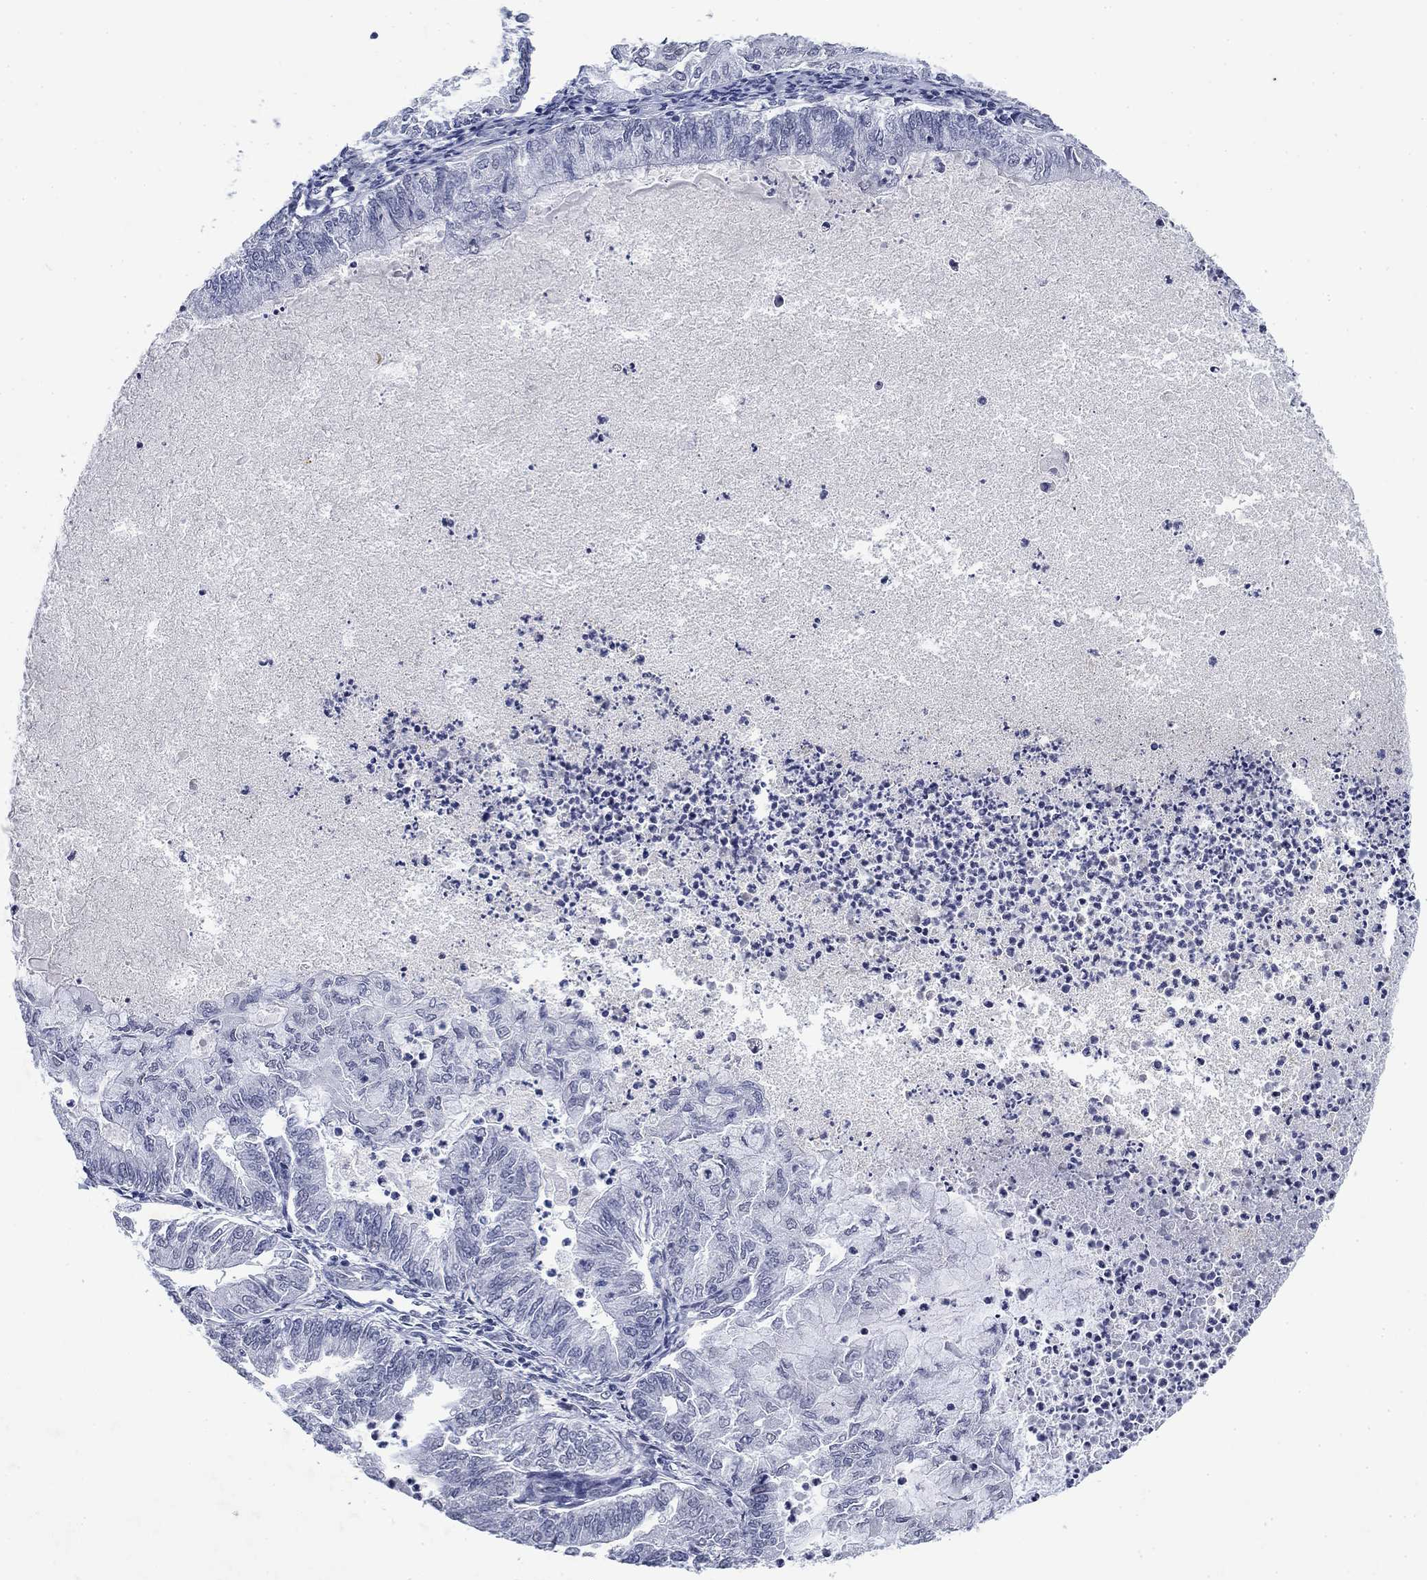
{"staining": {"intensity": "negative", "quantity": "none", "location": "none"}, "tissue": "endometrial cancer", "cell_type": "Tumor cells", "image_type": "cancer", "snomed": [{"axis": "morphology", "description": "Adenocarcinoma, NOS"}, {"axis": "topography", "description": "Endometrium"}], "caption": "This is a histopathology image of immunohistochemistry (IHC) staining of endometrial cancer (adenocarcinoma), which shows no staining in tumor cells. The staining is performed using DAB brown chromogen with nuclei counter-stained in using hematoxylin.", "gene": "TOR1AIP1", "patient": {"sex": "female", "age": 59}}